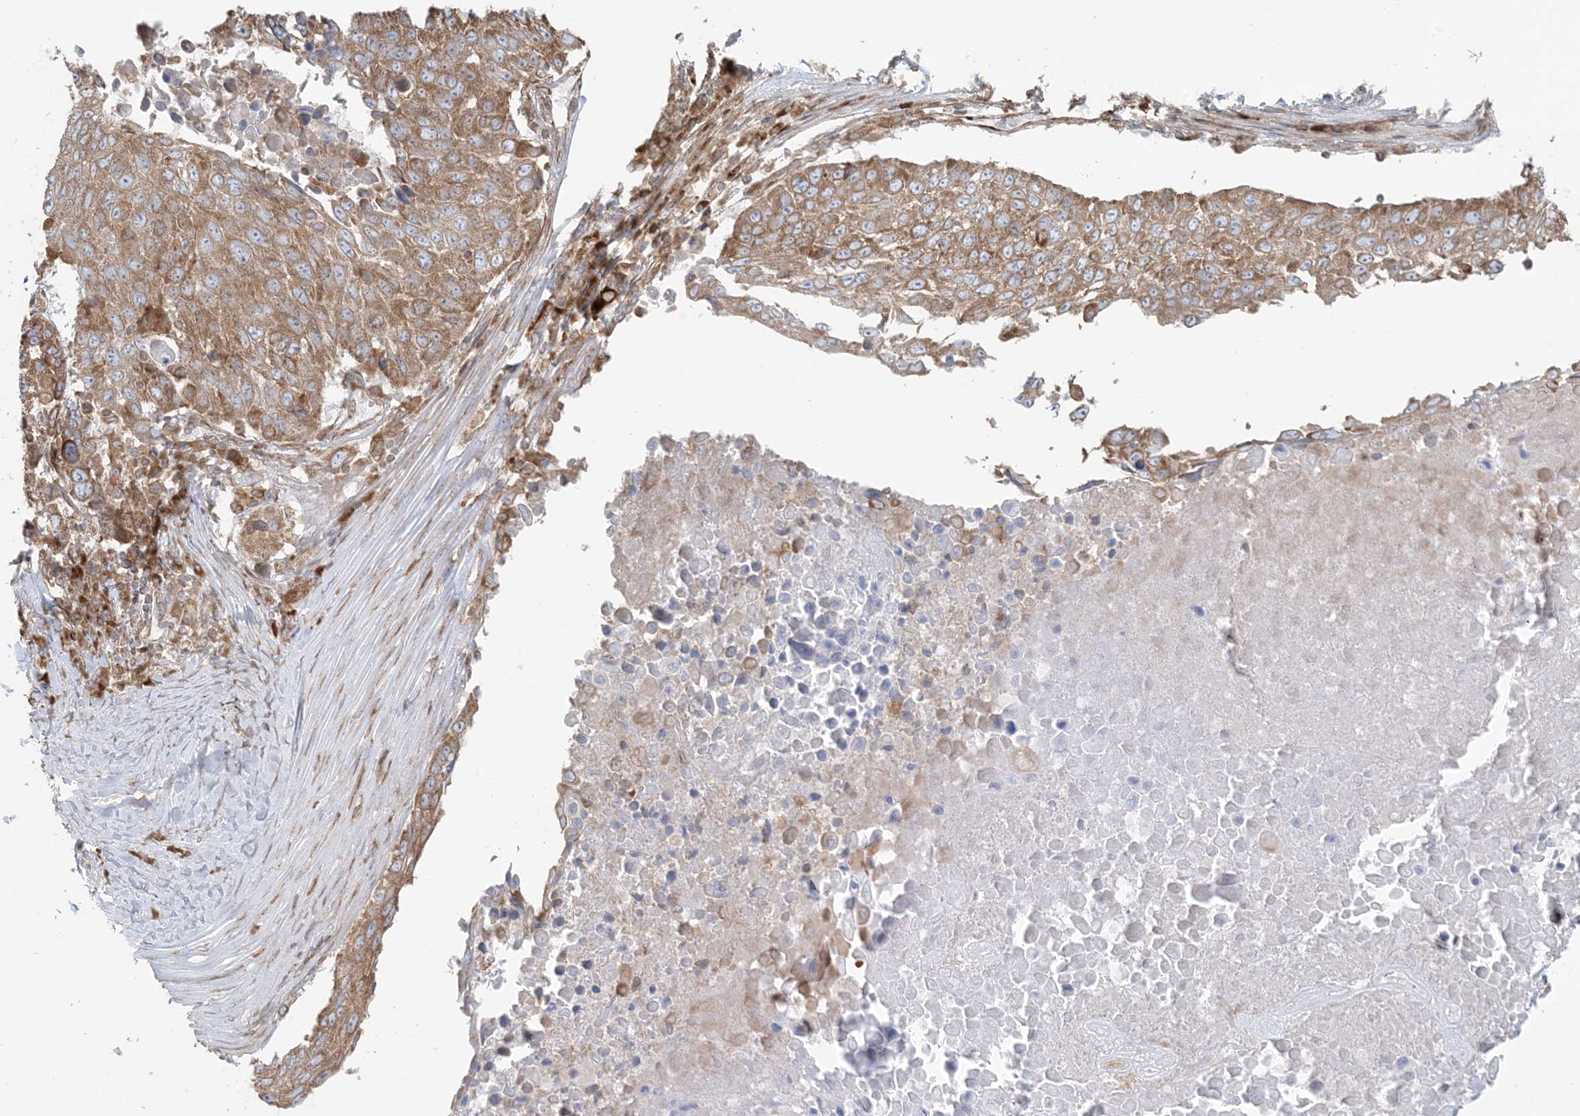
{"staining": {"intensity": "moderate", "quantity": ">75%", "location": "cytoplasmic/membranous"}, "tissue": "lung cancer", "cell_type": "Tumor cells", "image_type": "cancer", "snomed": [{"axis": "morphology", "description": "Squamous cell carcinoma, NOS"}, {"axis": "topography", "description": "Lung"}], "caption": "This is a histology image of IHC staining of lung cancer (squamous cell carcinoma), which shows moderate staining in the cytoplasmic/membranous of tumor cells.", "gene": "UBXN4", "patient": {"sex": "male", "age": 66}}